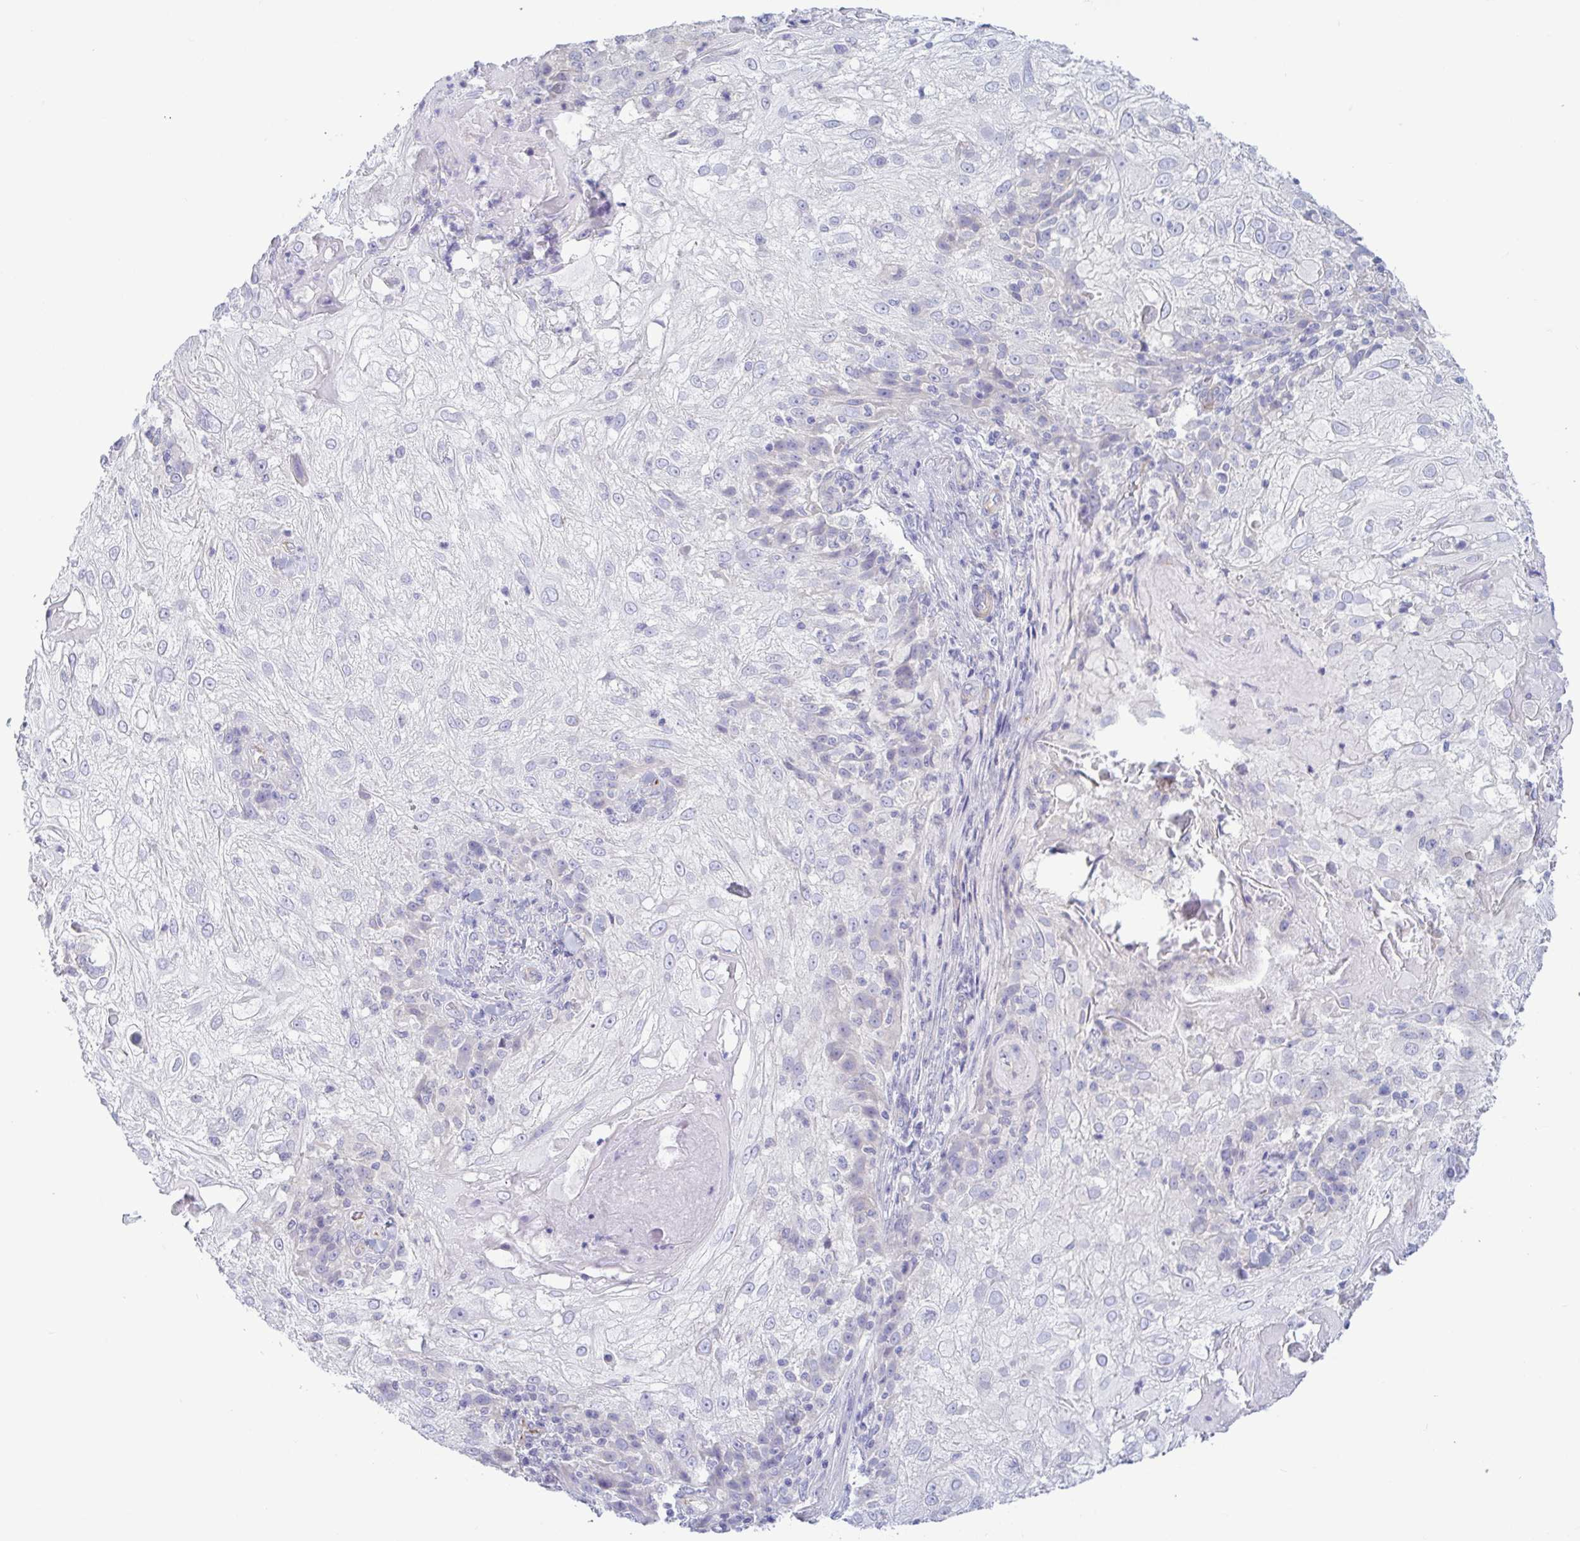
{"staining": {"intensity": "negative", "quantity": "none", "location": "none"}, "tissue": "skin cancer", "cell_type": "Tumor cells", "image_type": "cancer", "snomed": [{"axis": "morphology", "description": "Normal tissue, NOS"}, {"axis": "morphology", "description": "Squamous cell carcinoma, NOS"}, {"axis": "topography", "description": "Skin"}], "caption": "The IHC histopathology image has no significant positivity in tumor cells of skin cancer tissue.", "gene": "TNNI2", "patient": {"sex": "female", "age": 83}}